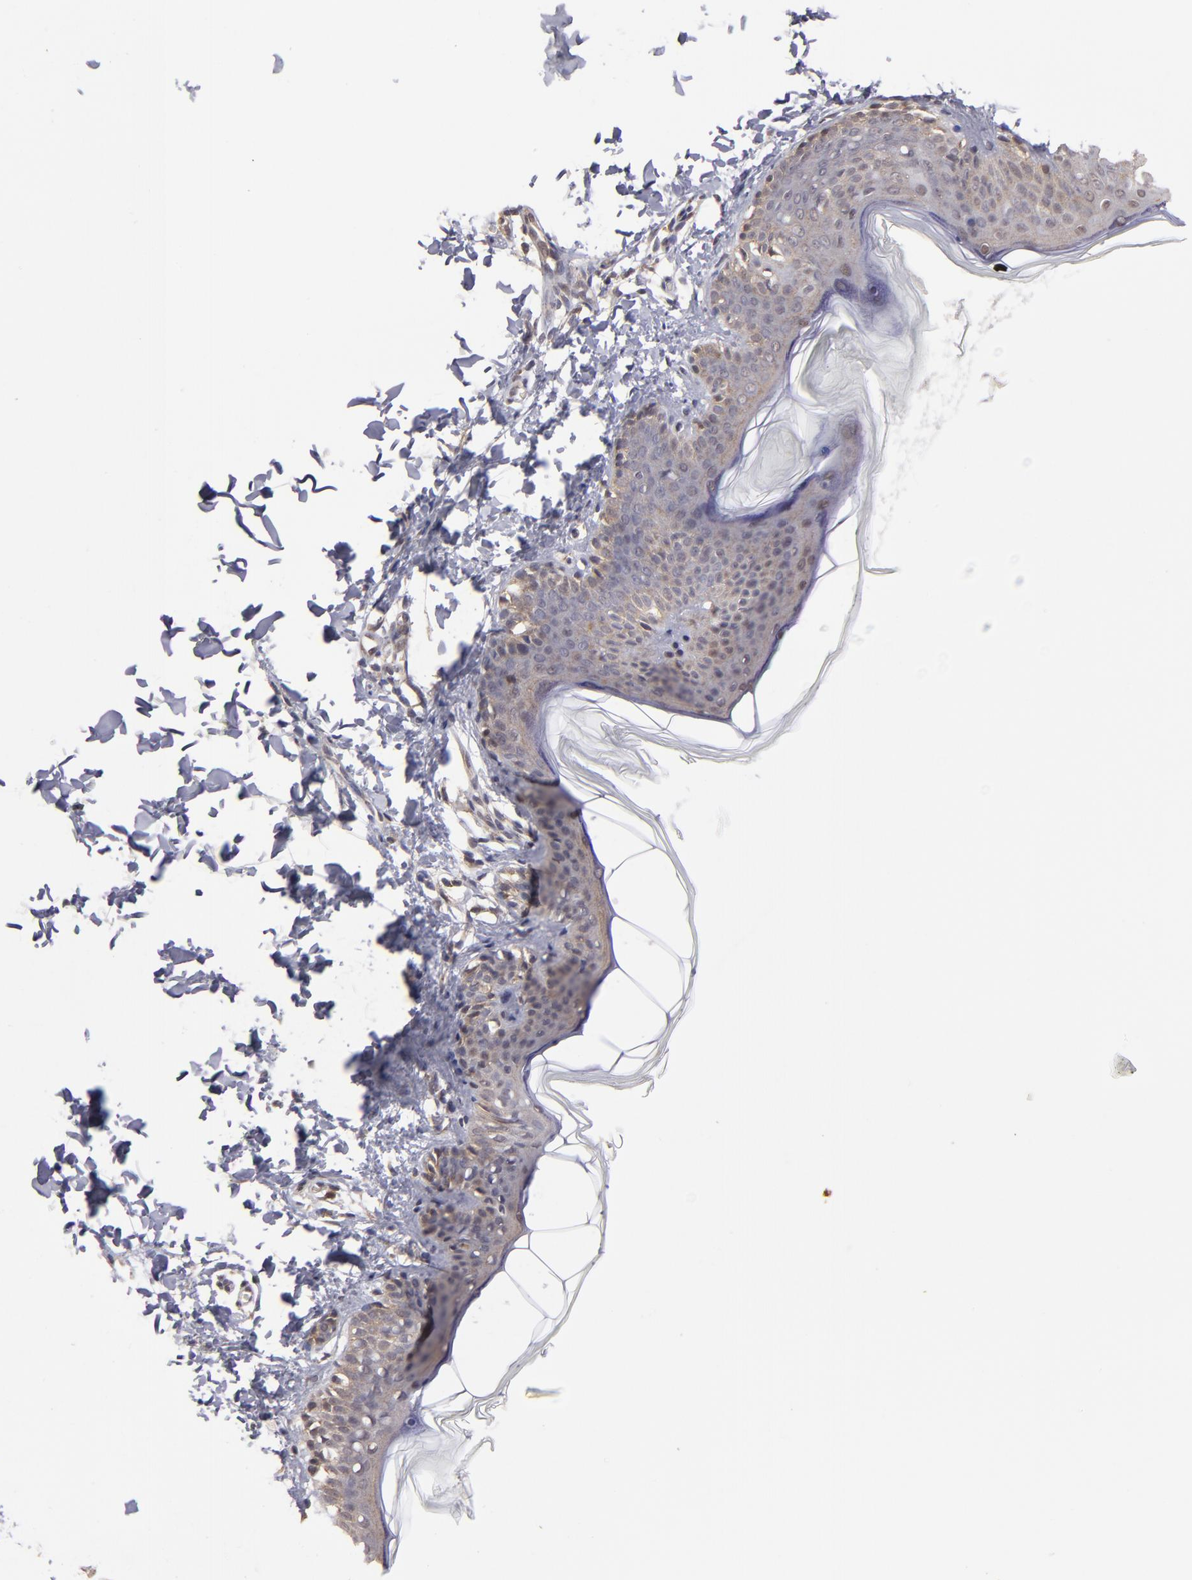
{"staining": {"intensity": "moderate", "quantity": "25%-75%", "location": "cytoplasmic/membranous"}, "tissue": "skin", "cell_type": "Fibroblasts", "image_type": "normal", "snomed": [{"axis": "morphology", "description": "Normal tissue, NOS"}, {"axis": "topography", "description": "Skin"}], "caption": "Brown immunohistochemical staining in benign human skin reveals moderate cytoplasmic/membranous positivity in approximately 25%-75% of fibroblasts.", "gene": "SIPA1L1", "patient": {"sex": "female", "age": 4}}